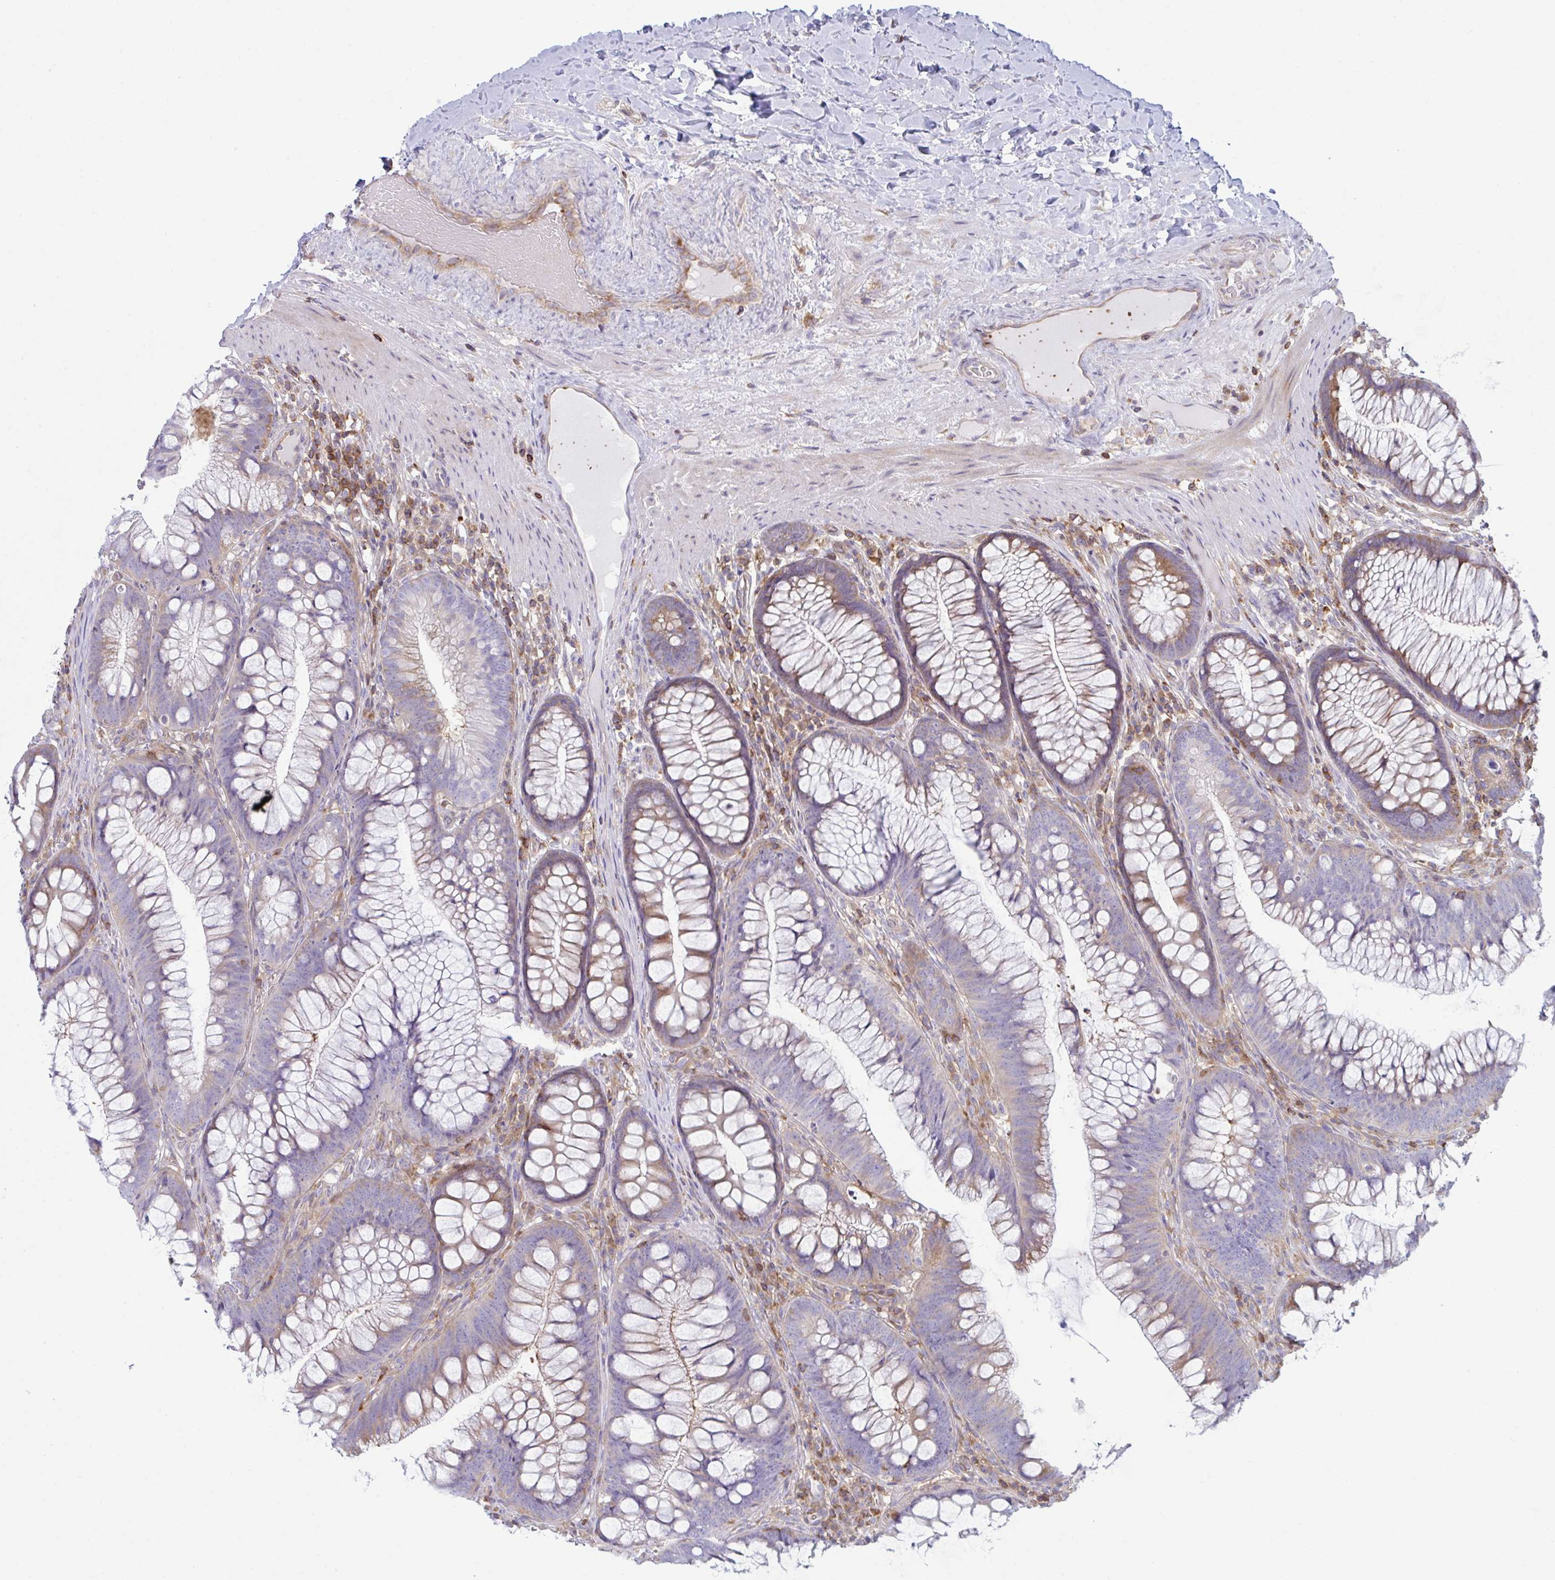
{"staining": {"intensity": "negative", "quantity": "none", "location": "none"}, "tissue": "colon", "cell_type": "Endothelial cells", "image_type": "normal", "snomed": [{"axis": "morphology", "description": "Normal tissue, NOS"}, {"axis": "morphology", "description": "Adenoma, NOS"}, {"axis": "topography", "description": "Soft tissue"}, {"axis": "topography", "description": "Colon"}], "caption": "Colon was stained to show a protein in brown. There is no significant positivity in endothelial cells. The staining was performed using DAB (3,3'-diaminobenzidine) to visualize the protein expression in brown, while the nuclei were stained in blue with hematoxylin (Magnification: 20x).", "gene": "TSC22D3", "patient": {"sex": "male", "age": 47}}